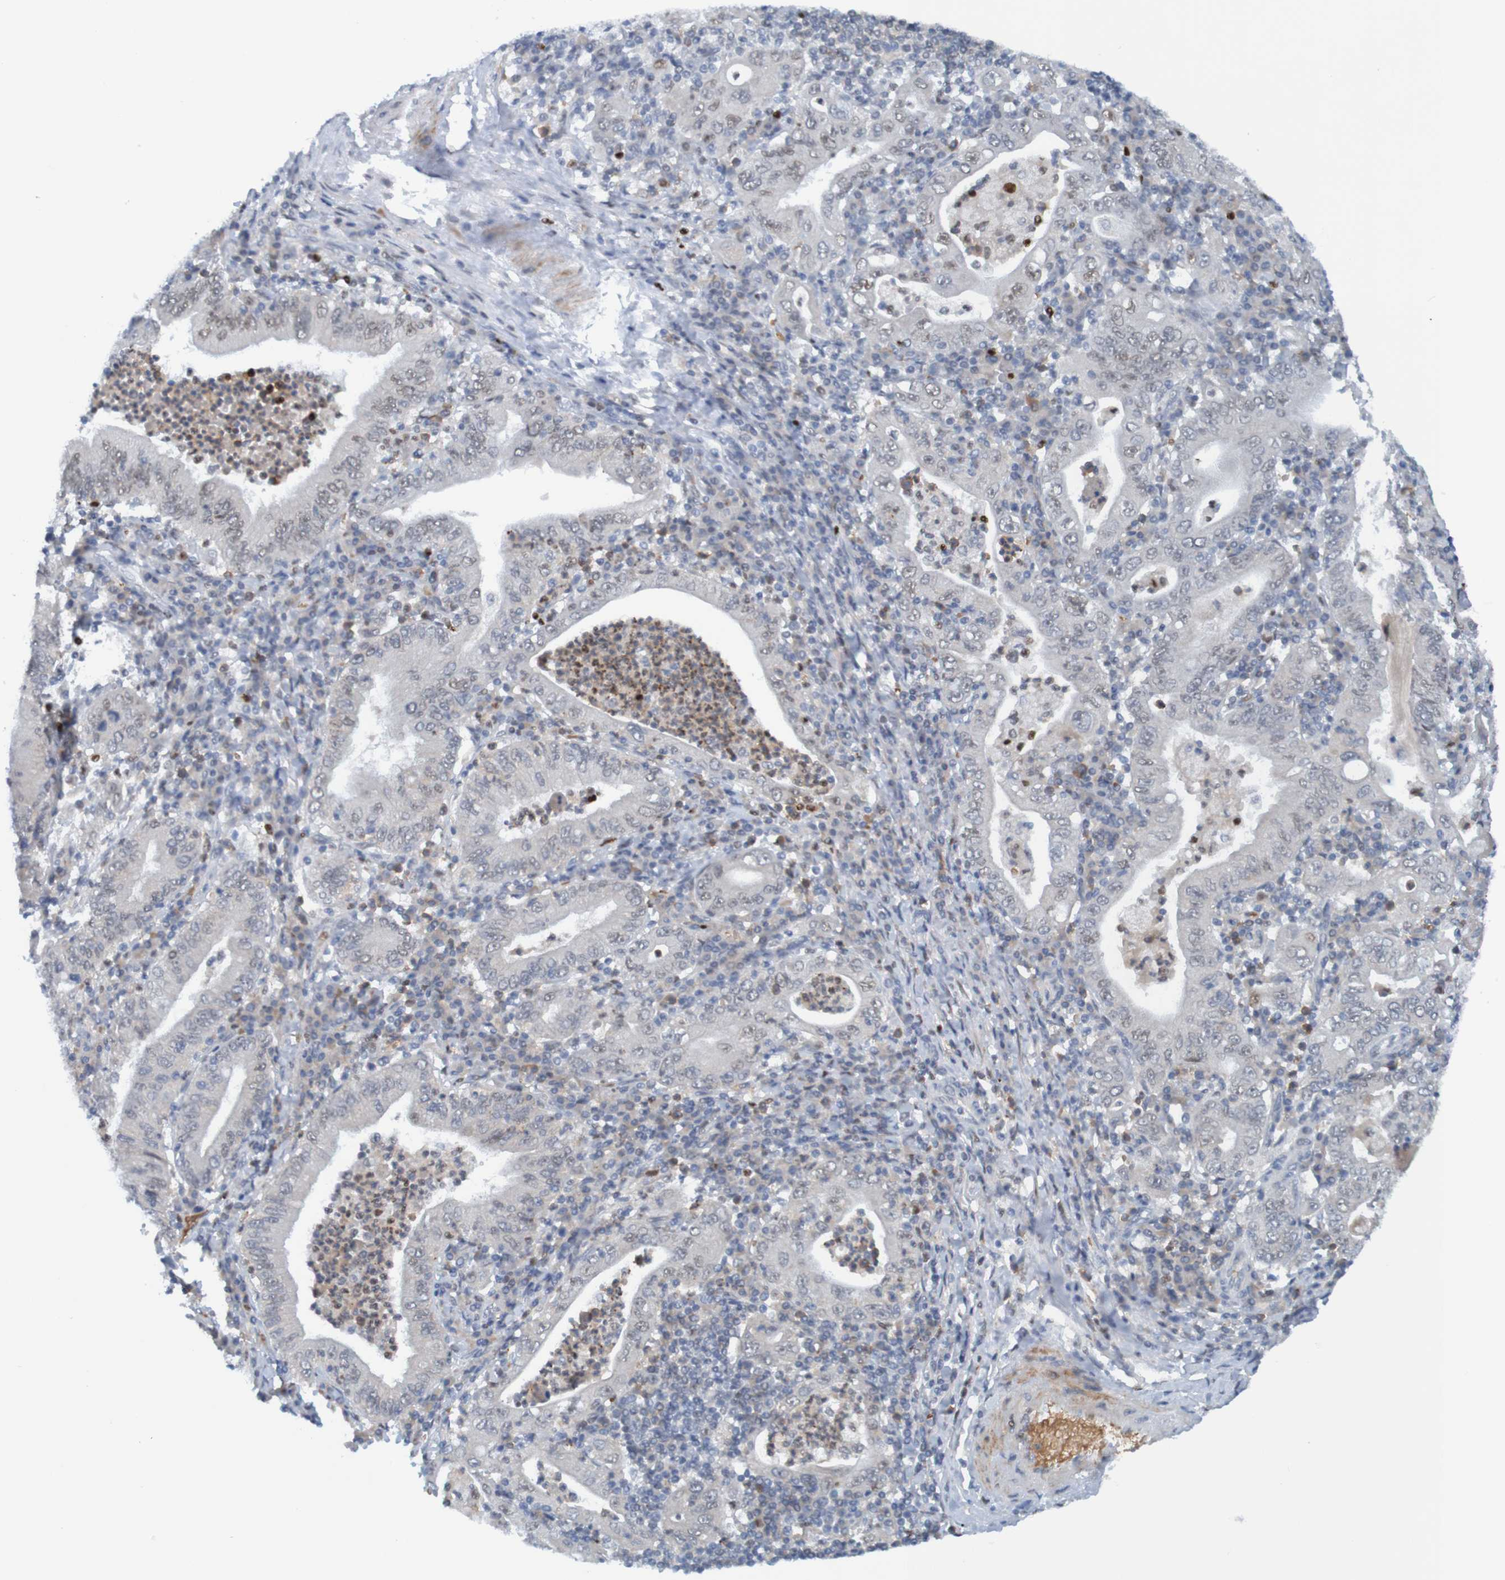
{"staining": {"intensity": "negative", "quantity": "none", "location": "none"}, "tissue": "stomach cancer", "cell_type": "Tumor cells", "image_type": "cancer", "snomed": [{"axis": "morphology", "description": "Normal tissue, NOS"}, {"axis": "morphology", "description": "Adenocarcinoma, NOS"}, {"axis": "topography", "description": "Esophagus"}, {"axis": "topography", "description": "Stomach, upper"}, {"axis": "topography", "description": "Peripheral nerve tissue"}], "caption": "Immunohistochemistry (IHC) image of stomach cancer (adenocarcinoma) stained for a protein (brown), which exhibits no expression in tumor cells.", "gene": "USP36", "patient": {"sex": "male", "age": 62}}